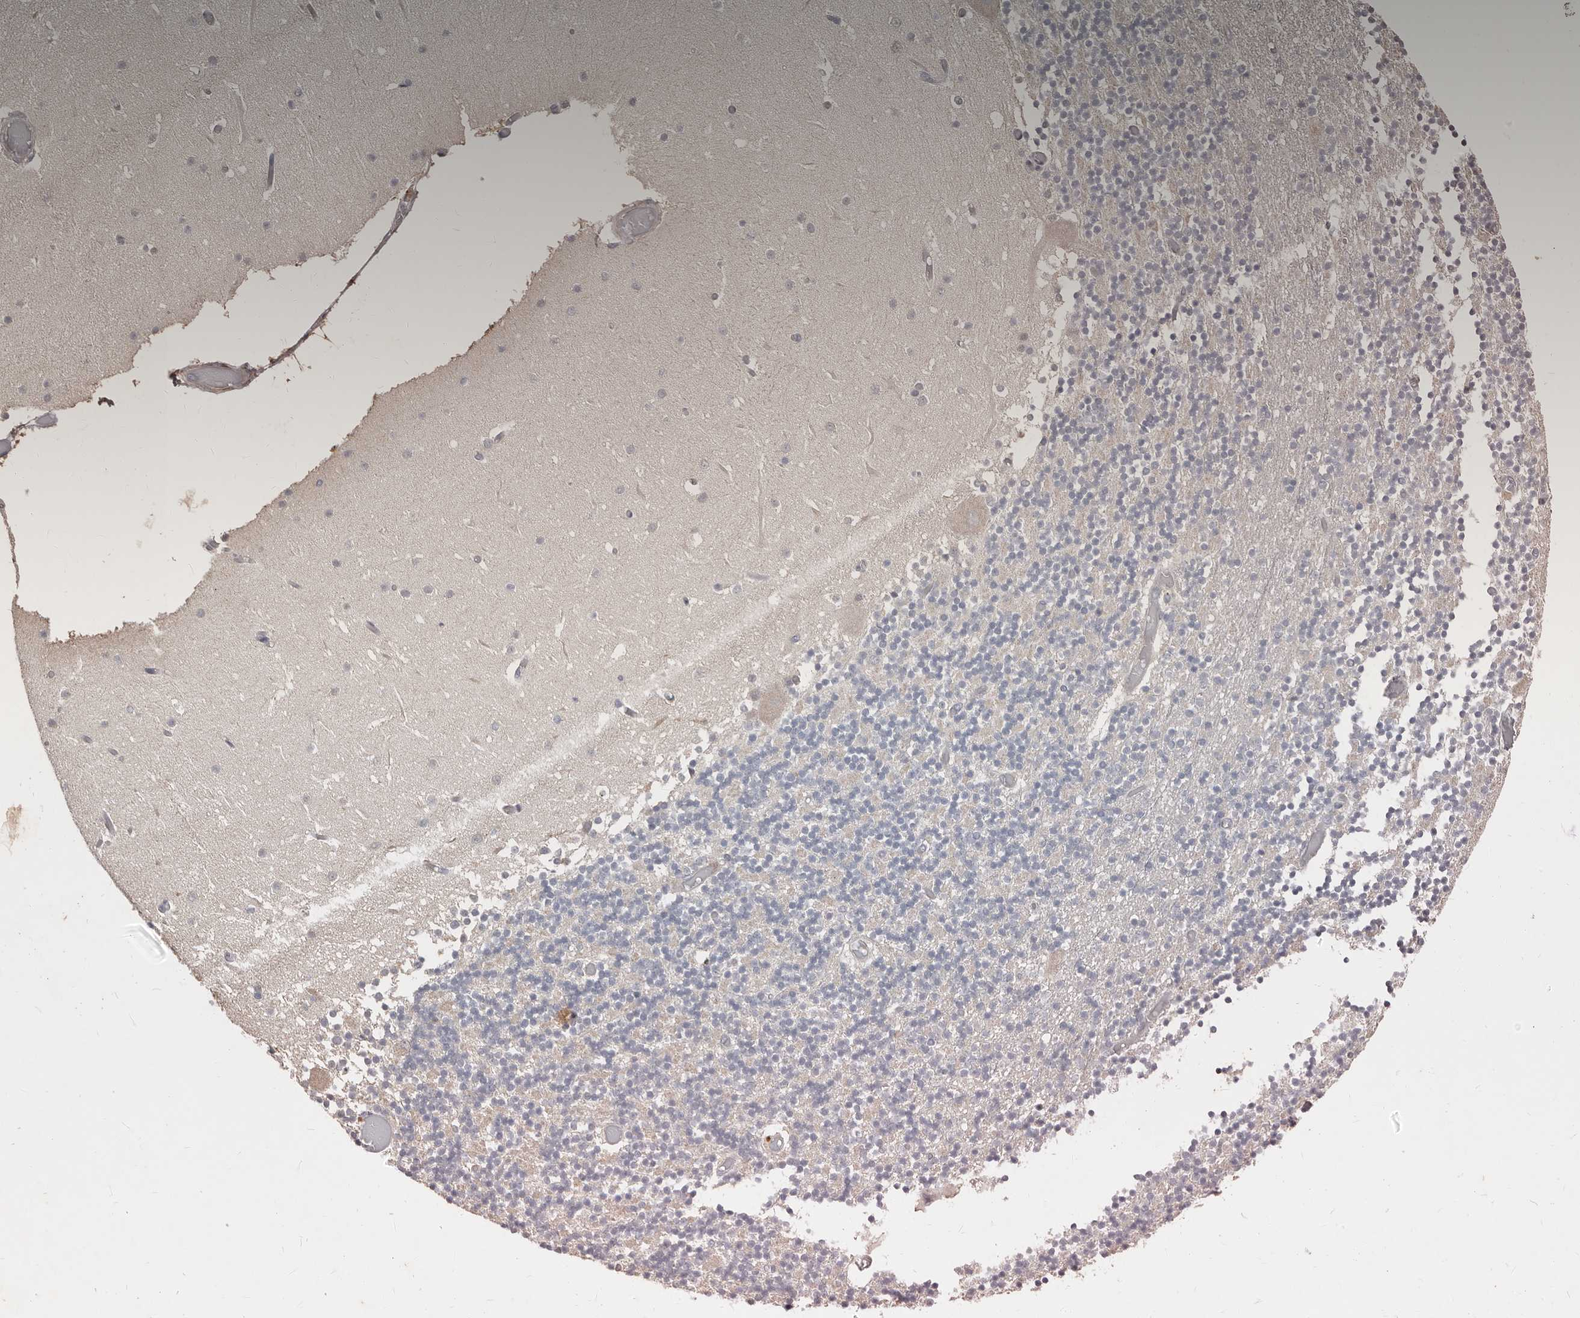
{"staining": {"intensity": "negative", "quantity": "none", "location": "none"}, "tissue": "cerebellum", "cell_type": "Cells in granular layer", "image_type": "normal", "snomed": [{"axis": "morphology", "description": "Normal tissue, NOS"}, {"axis": "topography", "description": "Cerebellum"}], "caption": "This is a histopathology image of immunohistochemistry staining of benign cerebellum, which shows no staining in cells in granular layer.", "gene": "AKNAD1", "patient": {"sex": "female", "age": 28}}